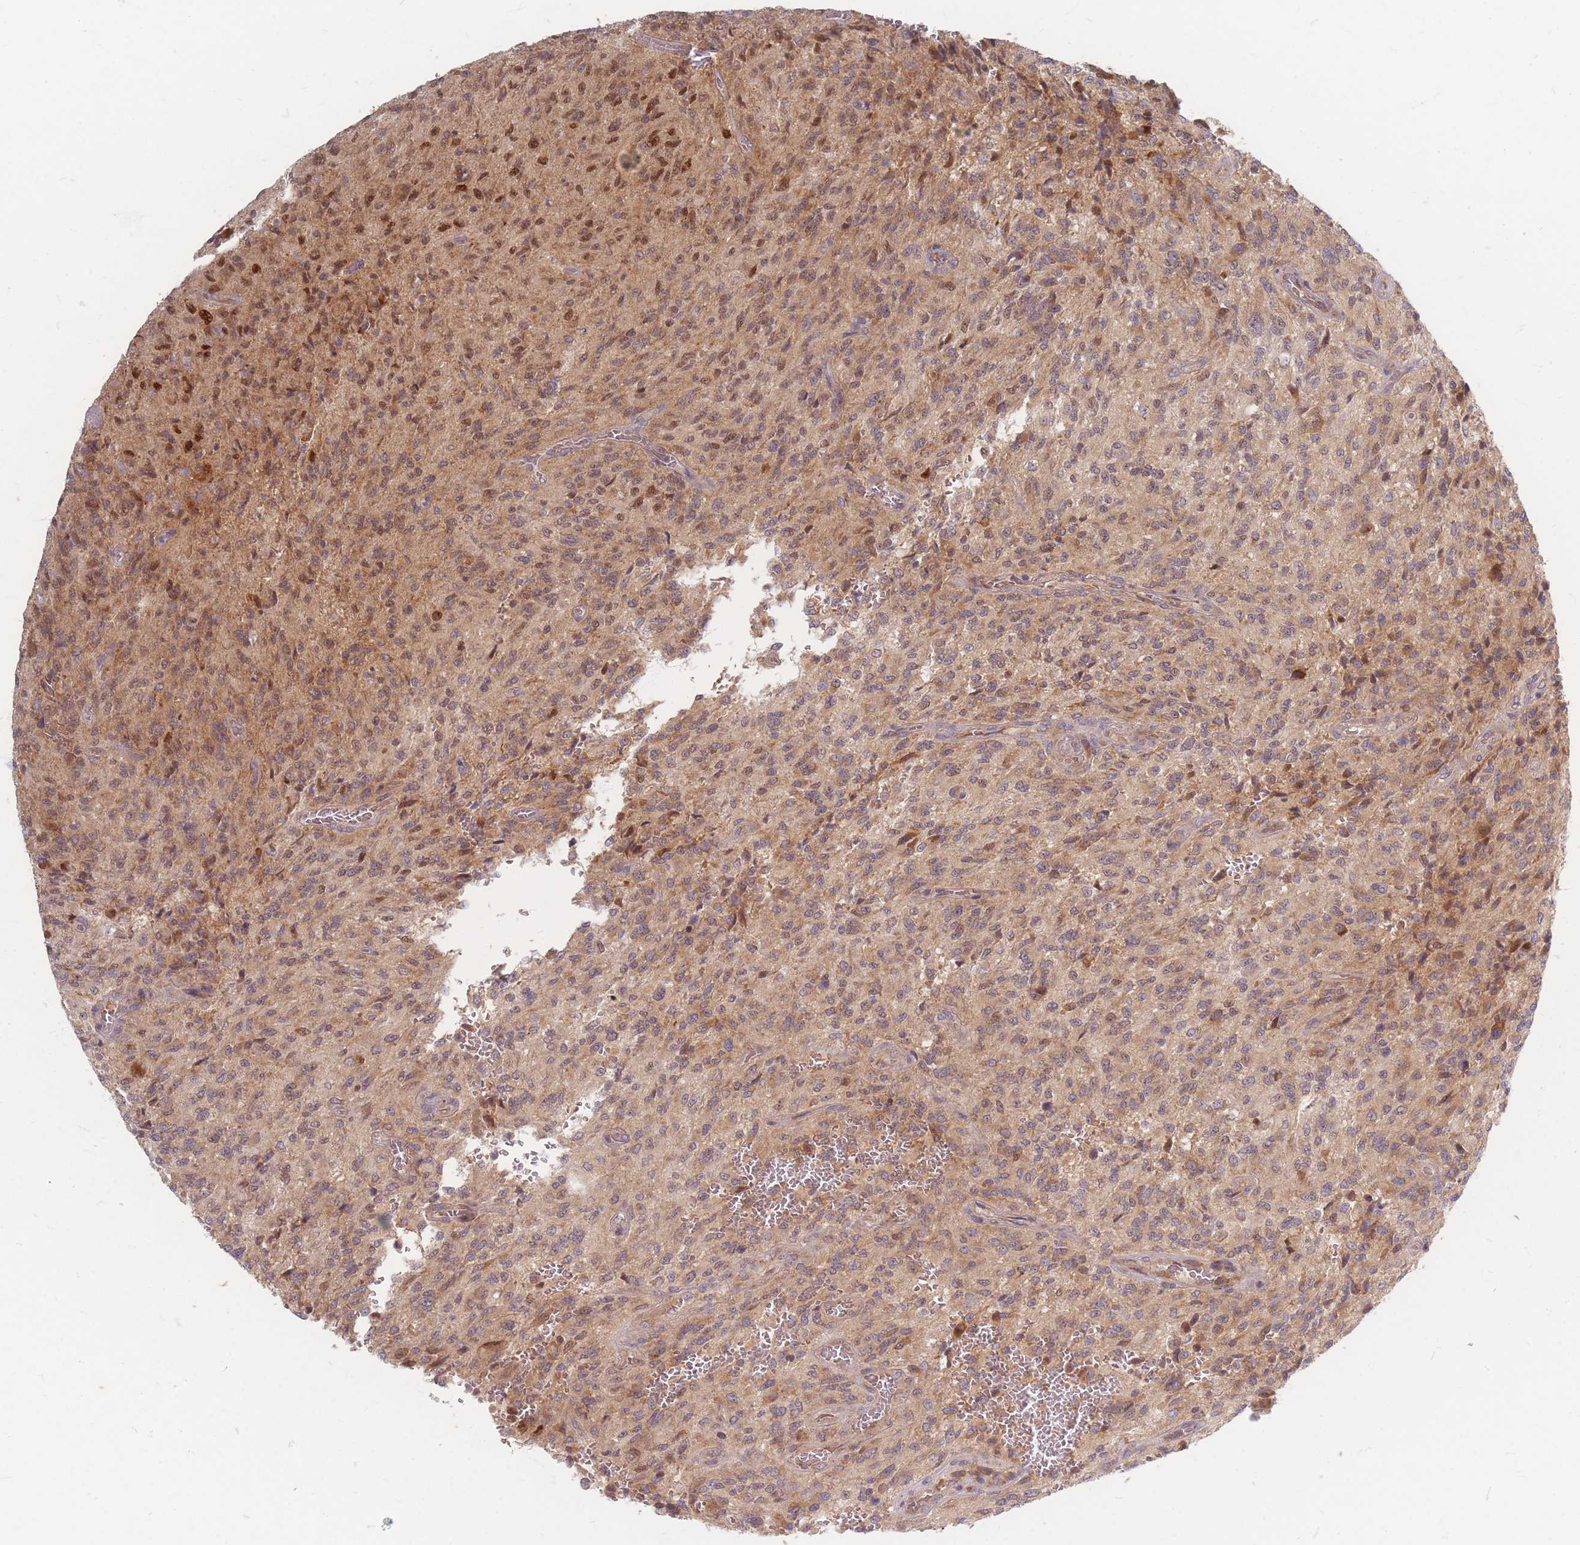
{"staining": {"intensity": "moderate", "quantity": "25%-75%", "location": "cytoplasmic/membranous,nuclear"}, "tissue": "glioma", "cell_type": "Tumor cells", "image_type": "cancer", "snomed": [{"axis": "morphology", "description": "Normal tissue, NOS"}, {"axis": "morphology", "description": "Glioma, malignant, High grade"}, {"axis": "topography", "description": "Cerebral cortex"}], "caption": "DAB immunohistochemical staining of glioma demonstrates moderate cytoplasmic/membranous and nuclear protein expression in about 25%-75% of tumor cells.", "gene": "SMIM14", "patient": {"sex": "male", "age": 56}}